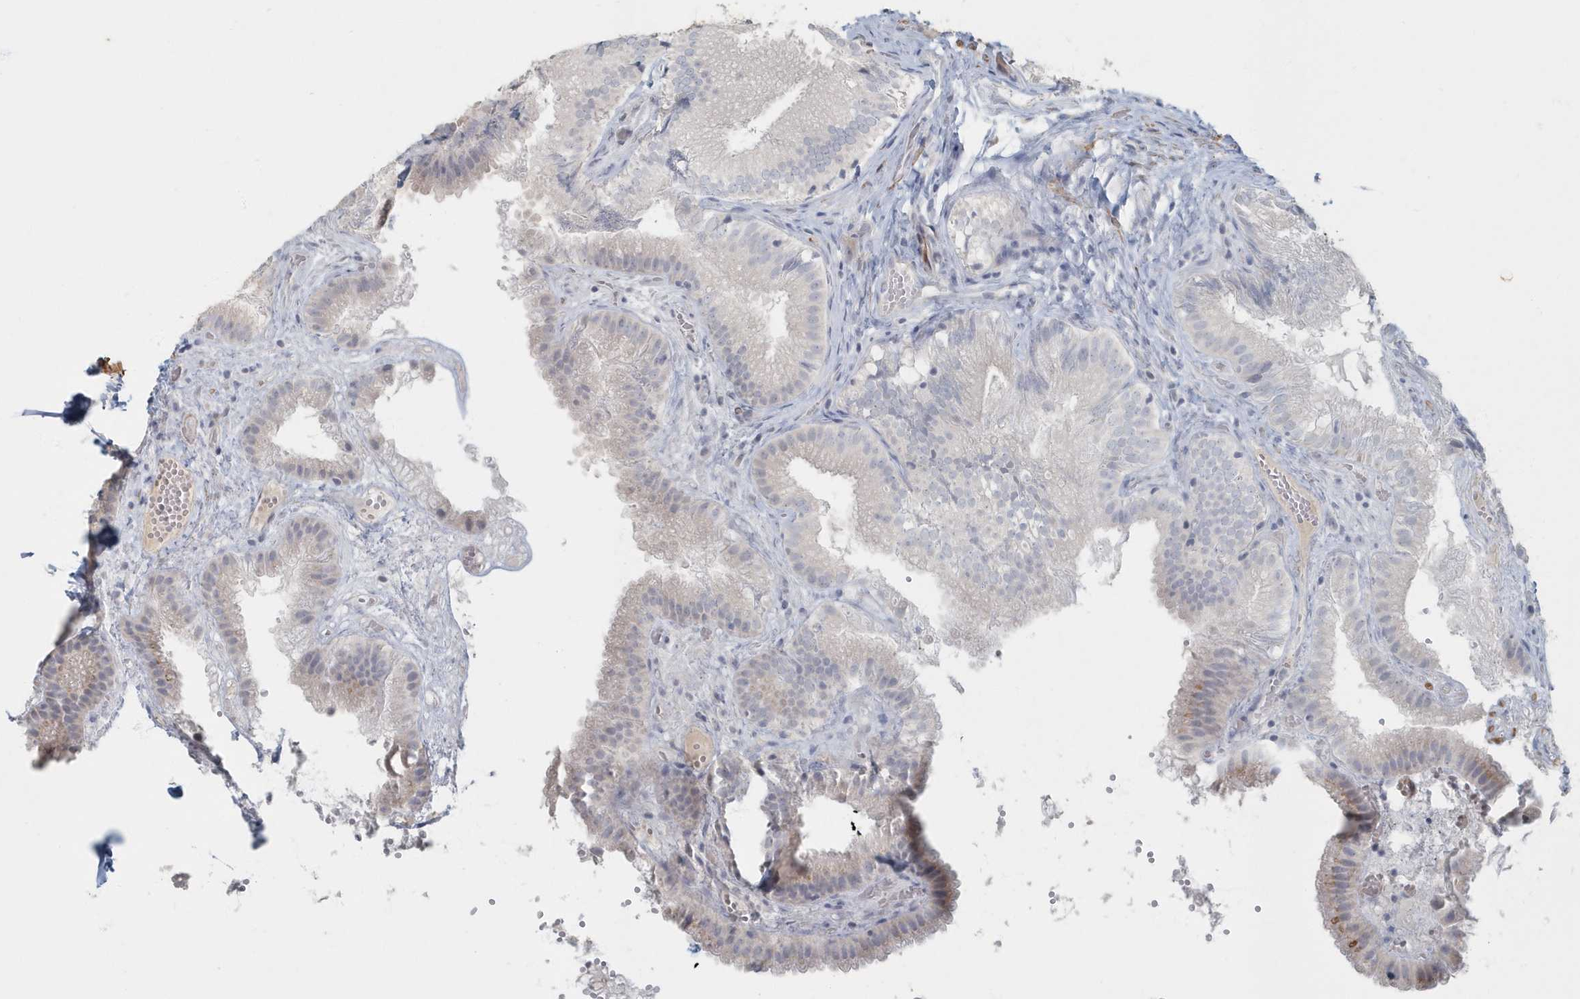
{"staining": {"intensity": "weak", "quantity": "<25%", "location": "cytoplasmic/membranous"}, "tissue": "gallbladder", "cell_type": "Glandular cells", "image_type": "normal", "snomed": [{"axis": "morphology", "description": "Normal tissue, NOS"}, {"axis": "topography", "description": "Gallbladder"}], "caption": "The immunohistochemistry (IHC) micrograph has no significant positivity in glandular cells of gallbladder.", "gene": "MYOT", "patient": {"sex": "female", "age": 30}}